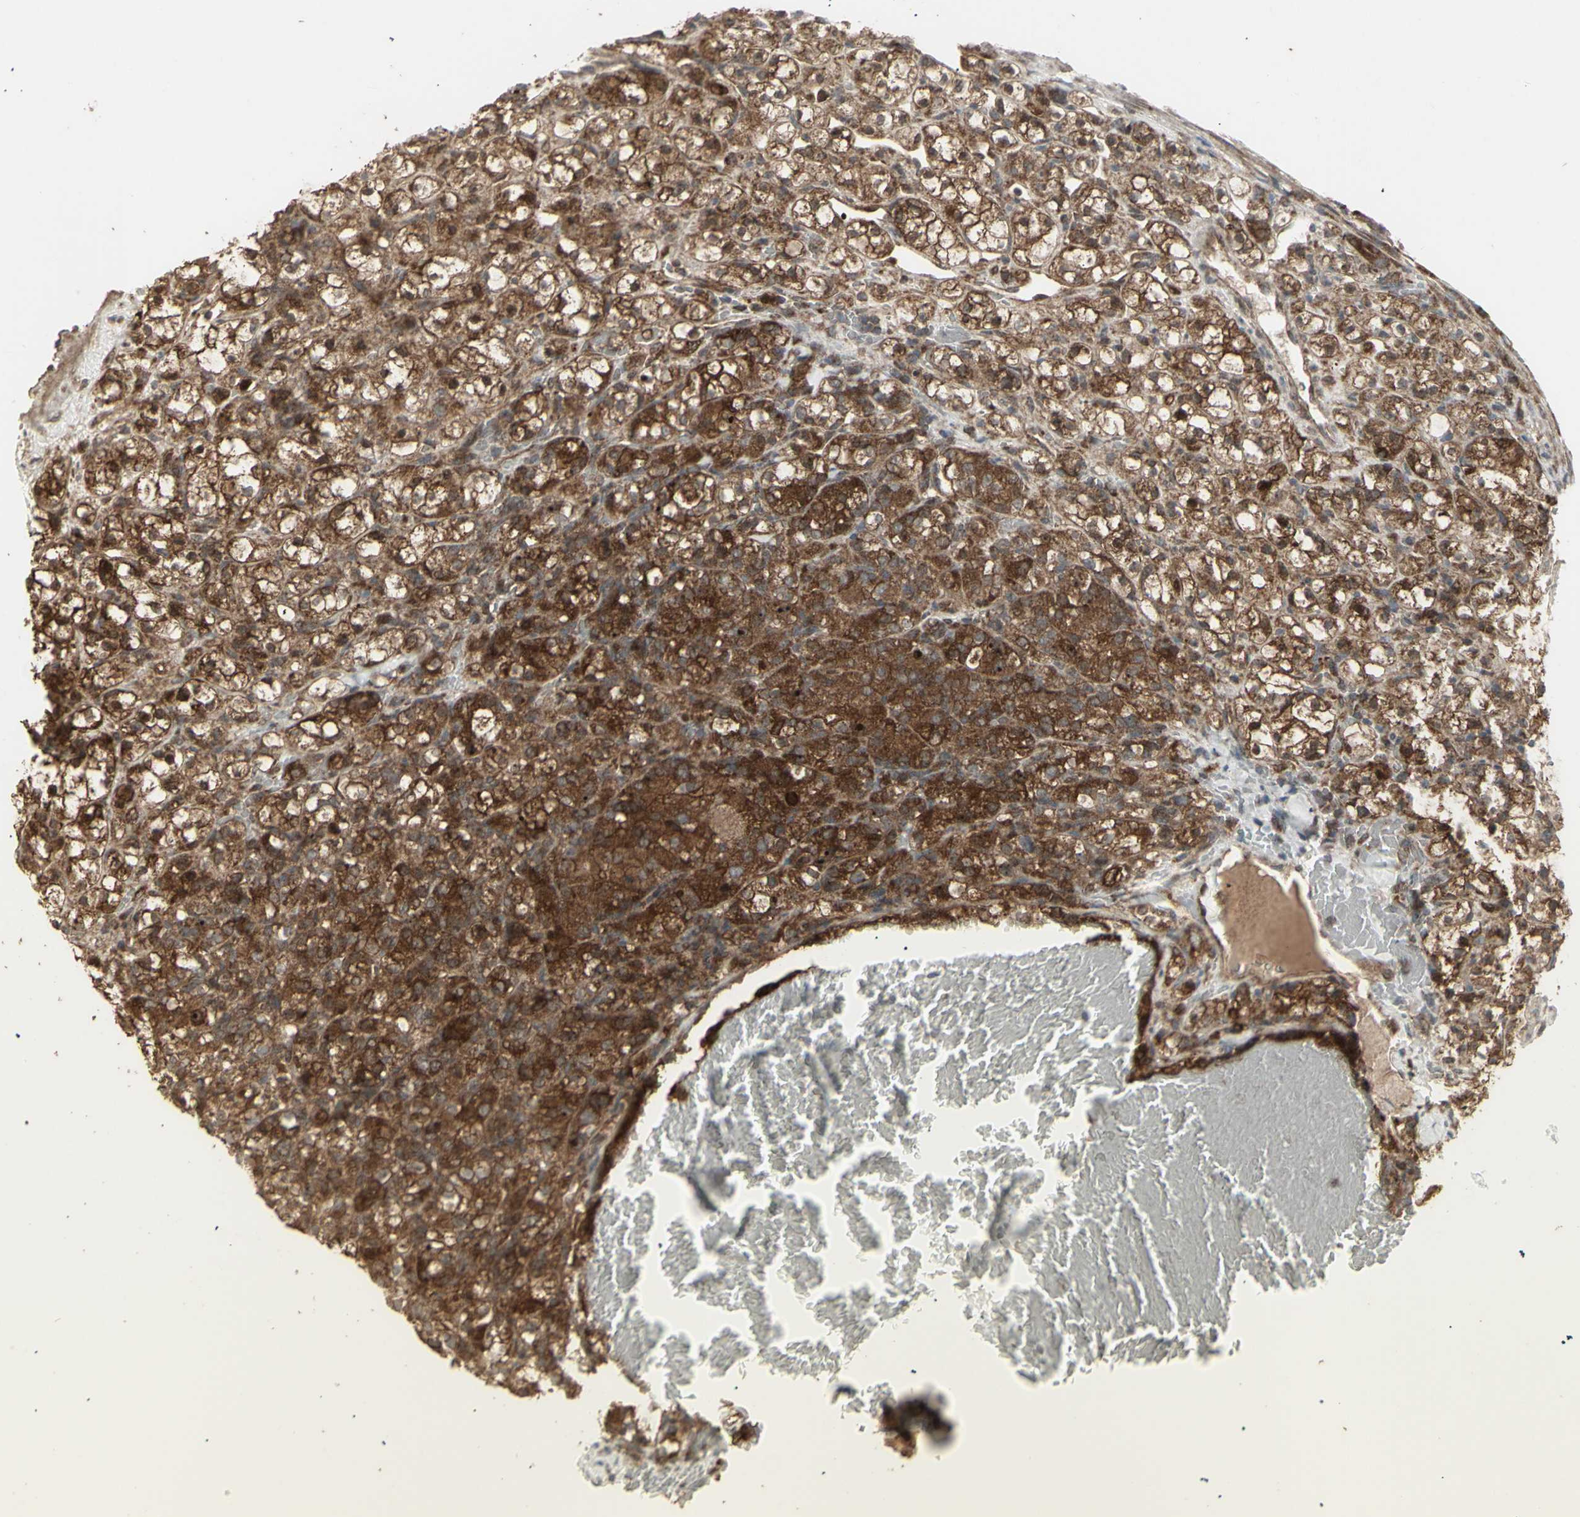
{"staining": {"intensity": "strong", "quantity": ">75%", "location": "cytoplasmic/membranous"}, "tissue": "renal cancer", "cell_type": "Tumor cells", "image_type": "cancer", "snomed": [{"axis": "morphology", "description": "Adenocarcinoma, NOS"}, {"axis": "topography", "description": "Kidney"}], "caption": "Adenocarcinoma (renal) stained with immunohistochemistry shows strong cytoplasmic/membranous staining in approximately >75% of tumor cells.", "gene": "RNASEL", "patient": {"sex": "male", "age": 61}}